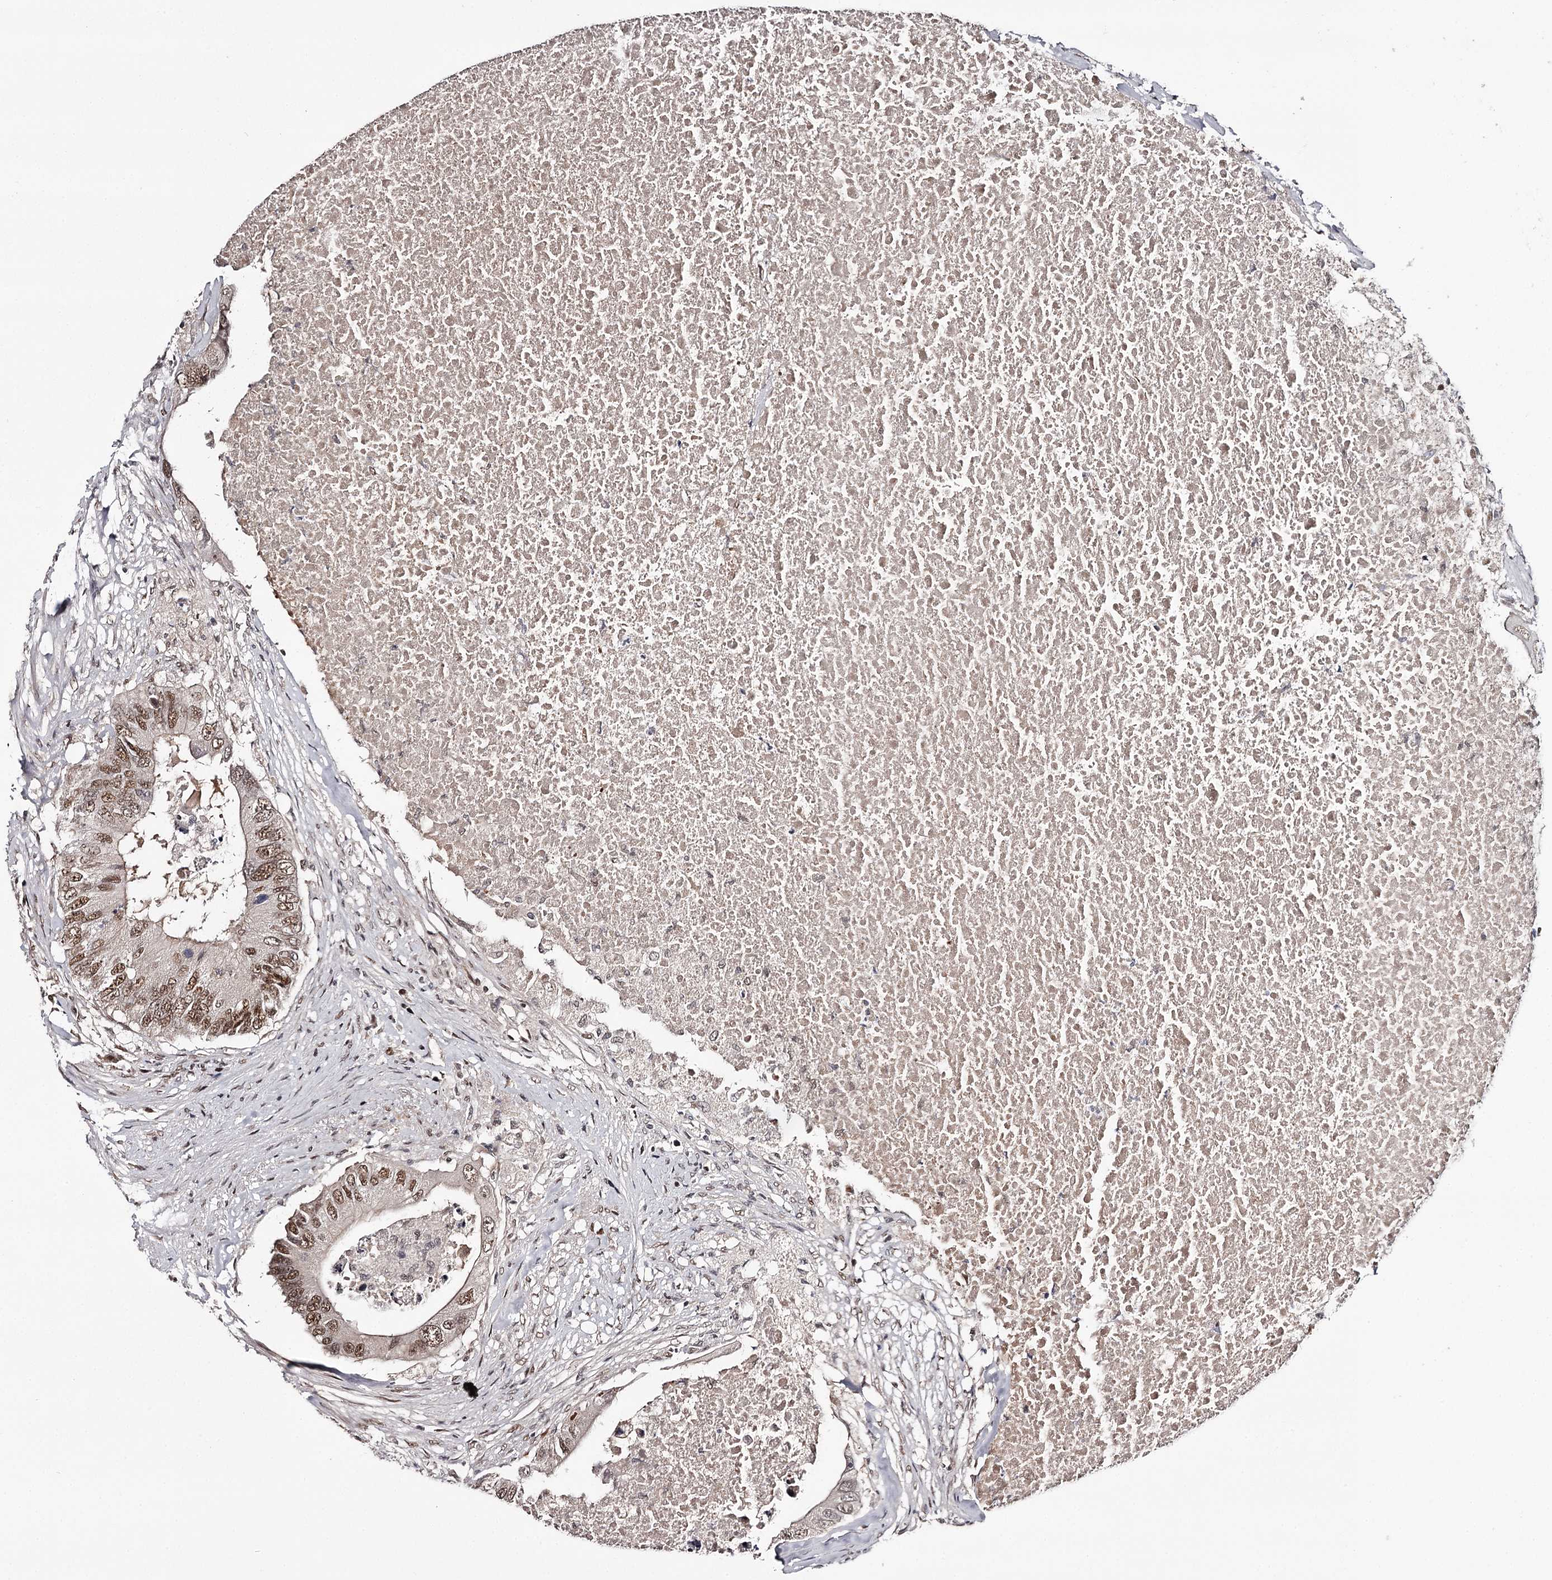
{"staining": {"intensity": "moderate", "quantity": ">75%", "location": "nuclear"}, "tissue": "colorectal cancer", "cell_type": "Tumor cells", "image_type": "cancer", "snomed": [{"axis": "morphology", "description": "Adenocarcinoma, NOS"}, {"axis": "topography", "description": "Colon"}], "caption": "Adenocarcinoma (colorectal) stained with DAB (3,3'-diaminobenzidine) IHC demonstrates medium levels of moderate nuclear positivity in approximately >75% of tumor cells.", "gene": "TTC33", "patient": {"sex": "male", "age": 71}}